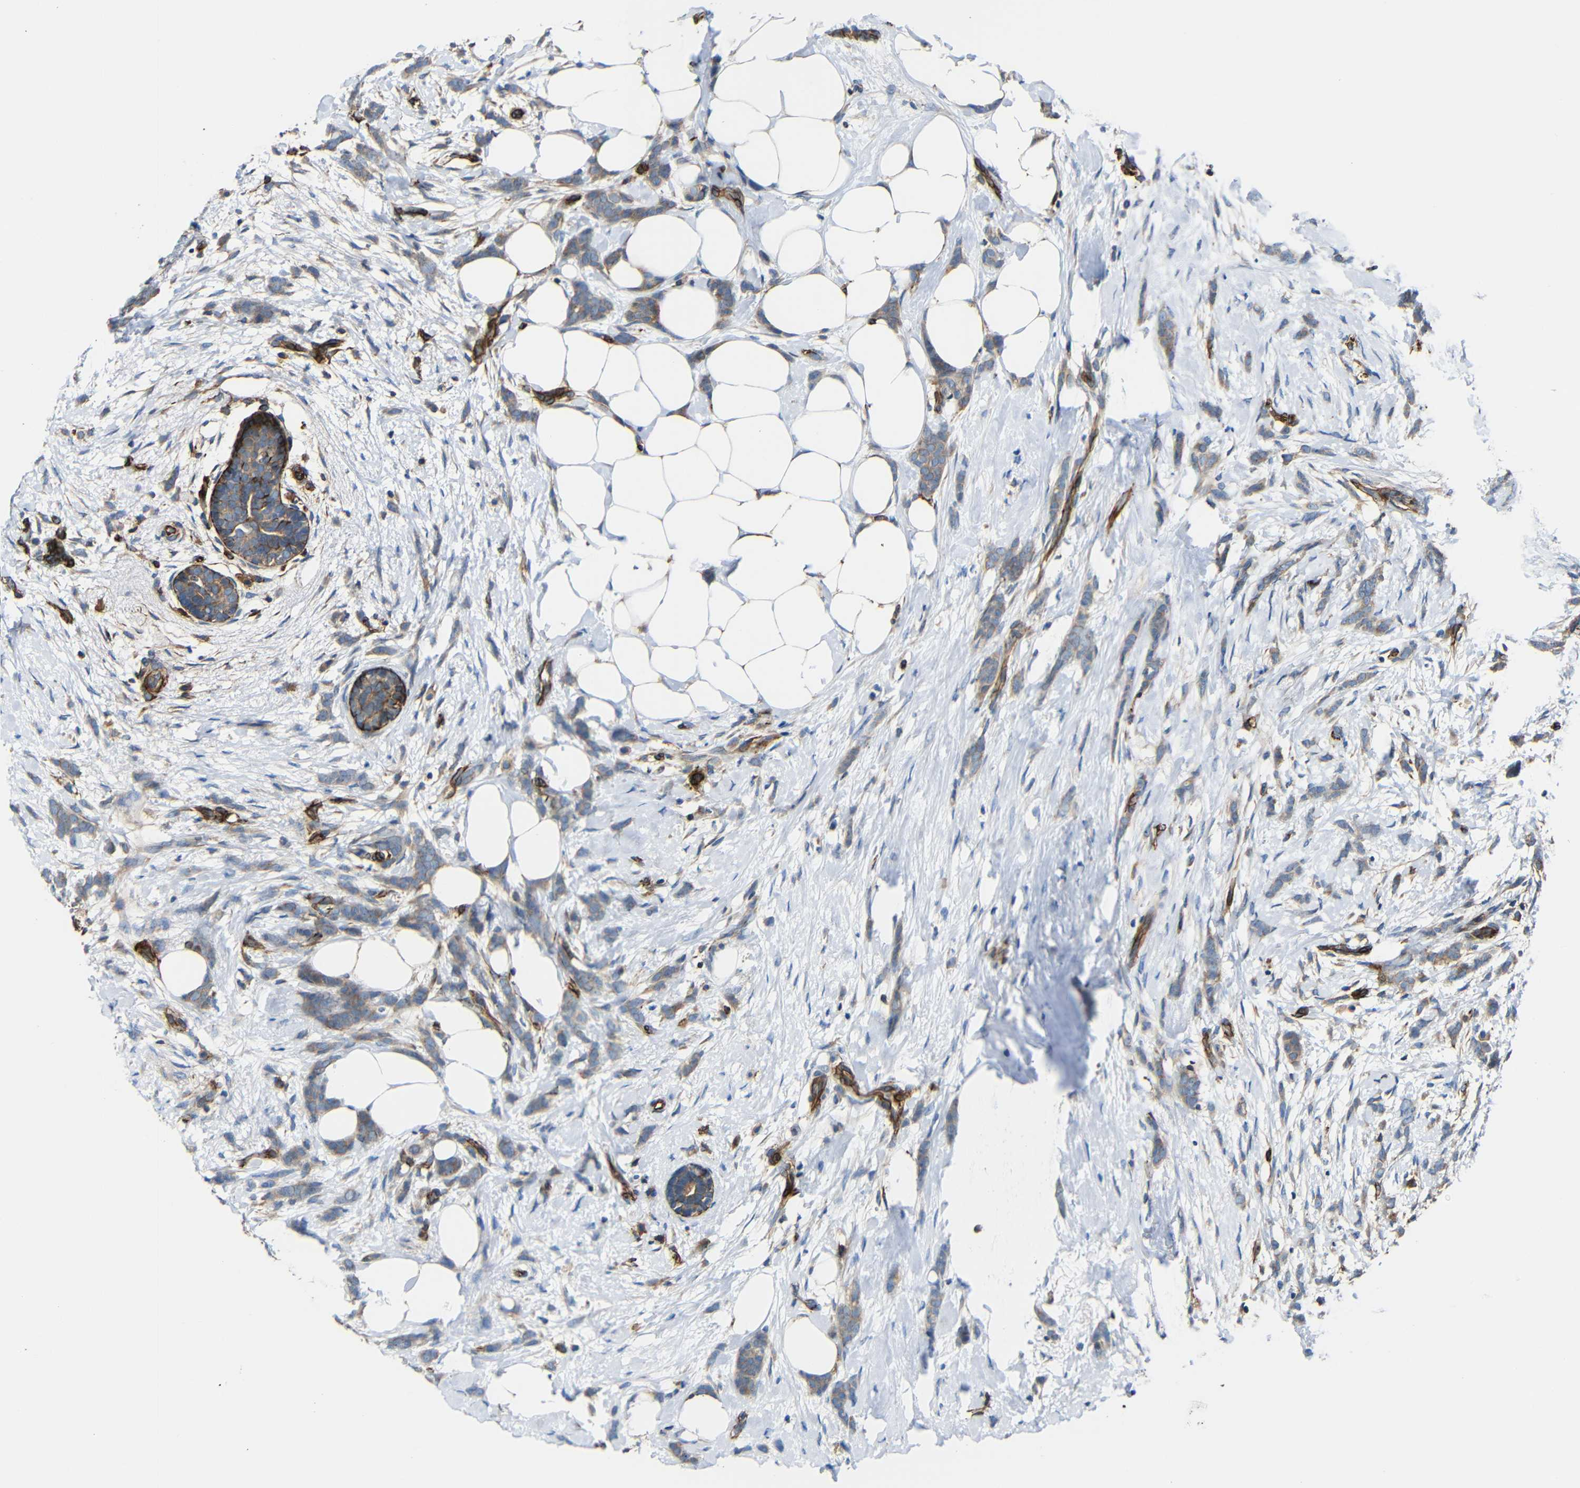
{"staining": {"intensity": "weak", "quantity": ">75%", "location": "cytoplasmic/membranous"}, "tissue": "breast cancer", "cell_type": "Tumor cells", "image_type": "cancer", "snomed": [{"axis": "morphology", "description": "Lobular carcinoma, in situ"}, {"axis": "morphology", "description": "Lobular carcinoma"}, {"axis": "topography", "description": "Breast"}], "caption": "The histopathology image reveals staining of breast cancer (lobular carcinoma in situ), revealing weak cytoplasmic/membranous protein expression (brown color) within tumor cells.", "gene": "IGSF10", "patient": {"sex": "female", "age": 41}}